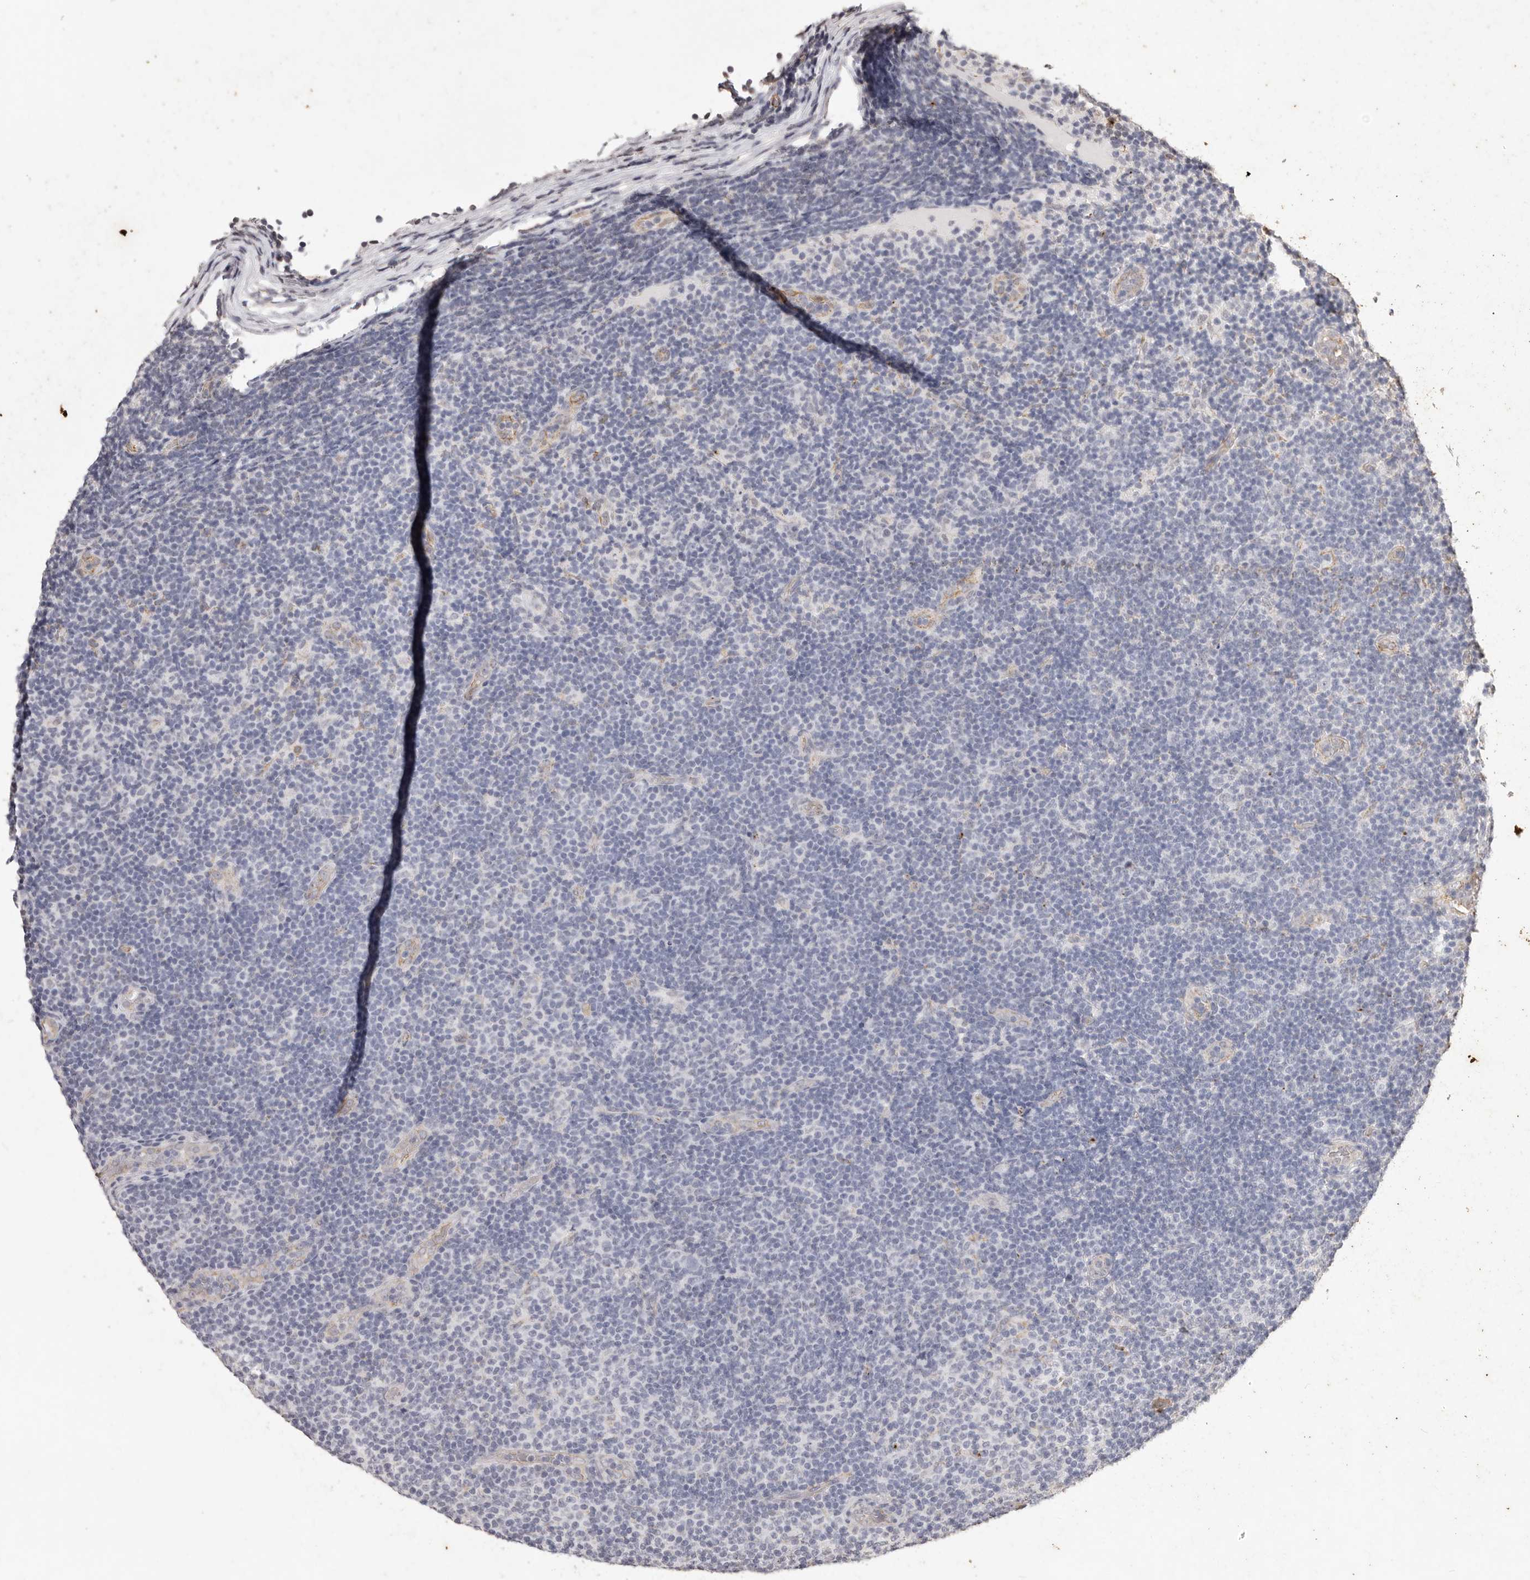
{"staining": {"intensity": "negative", "quantity": "none", "location": "none"}, "tissue": "lymphoma", "cell_type": "Tumor cells", "image_type": "cancer", "snomed": [{"axis": "morphology", "description": "Malignant lymphoma, non-Hodgkin's type, Low grade"}, {"axis": "topography", "description": "Lymph node"}], "caption": "Human lymphoma stained for a protein using immunohistochemistry exhibits no expression in tumor cells.", "gene": "RPS6KA5", "patient": {"sex": "male", "age": 83}}